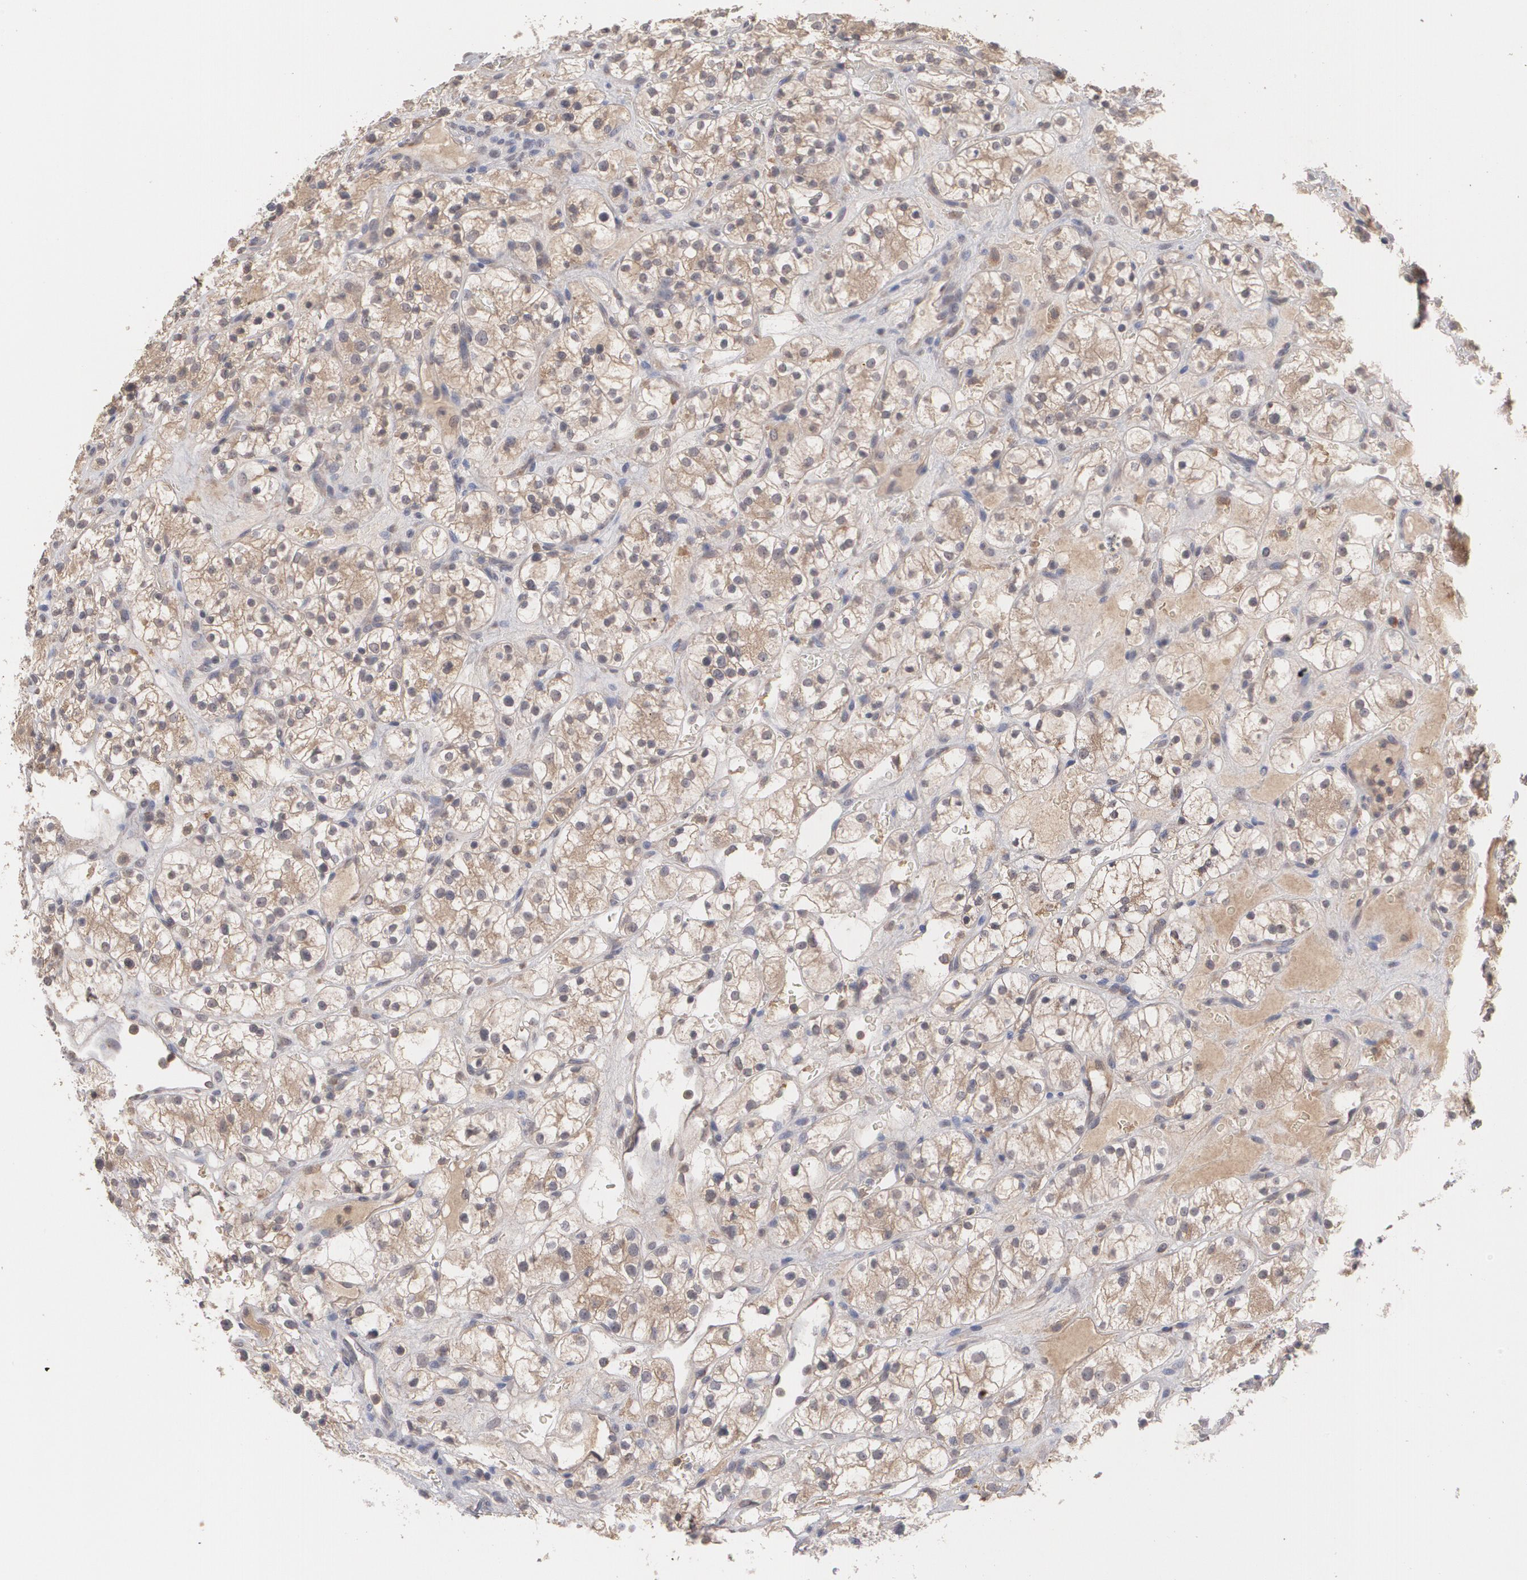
{"staining": {"intensity": "moderate", "quantity": ">75%", "location": "cytoplasmic/membranous"}, "tissue": "renal cancer", "cell_type": "Tumor cells", "image_type": "cancer", "snomed": [{"axis": "morphology", "description": "Adenocarcinoma, NOS"}, {"axis": "topography", "description": "Kidney"}], "caption": "IHC (DAB) staining of human renal cancer (adenocarcinoma) shows moderate cytoplasmic/membranous protein staining in about >75% of tumor cells.", "gene": "ARF6", "patient": {"sex": "female", "age": 60}}